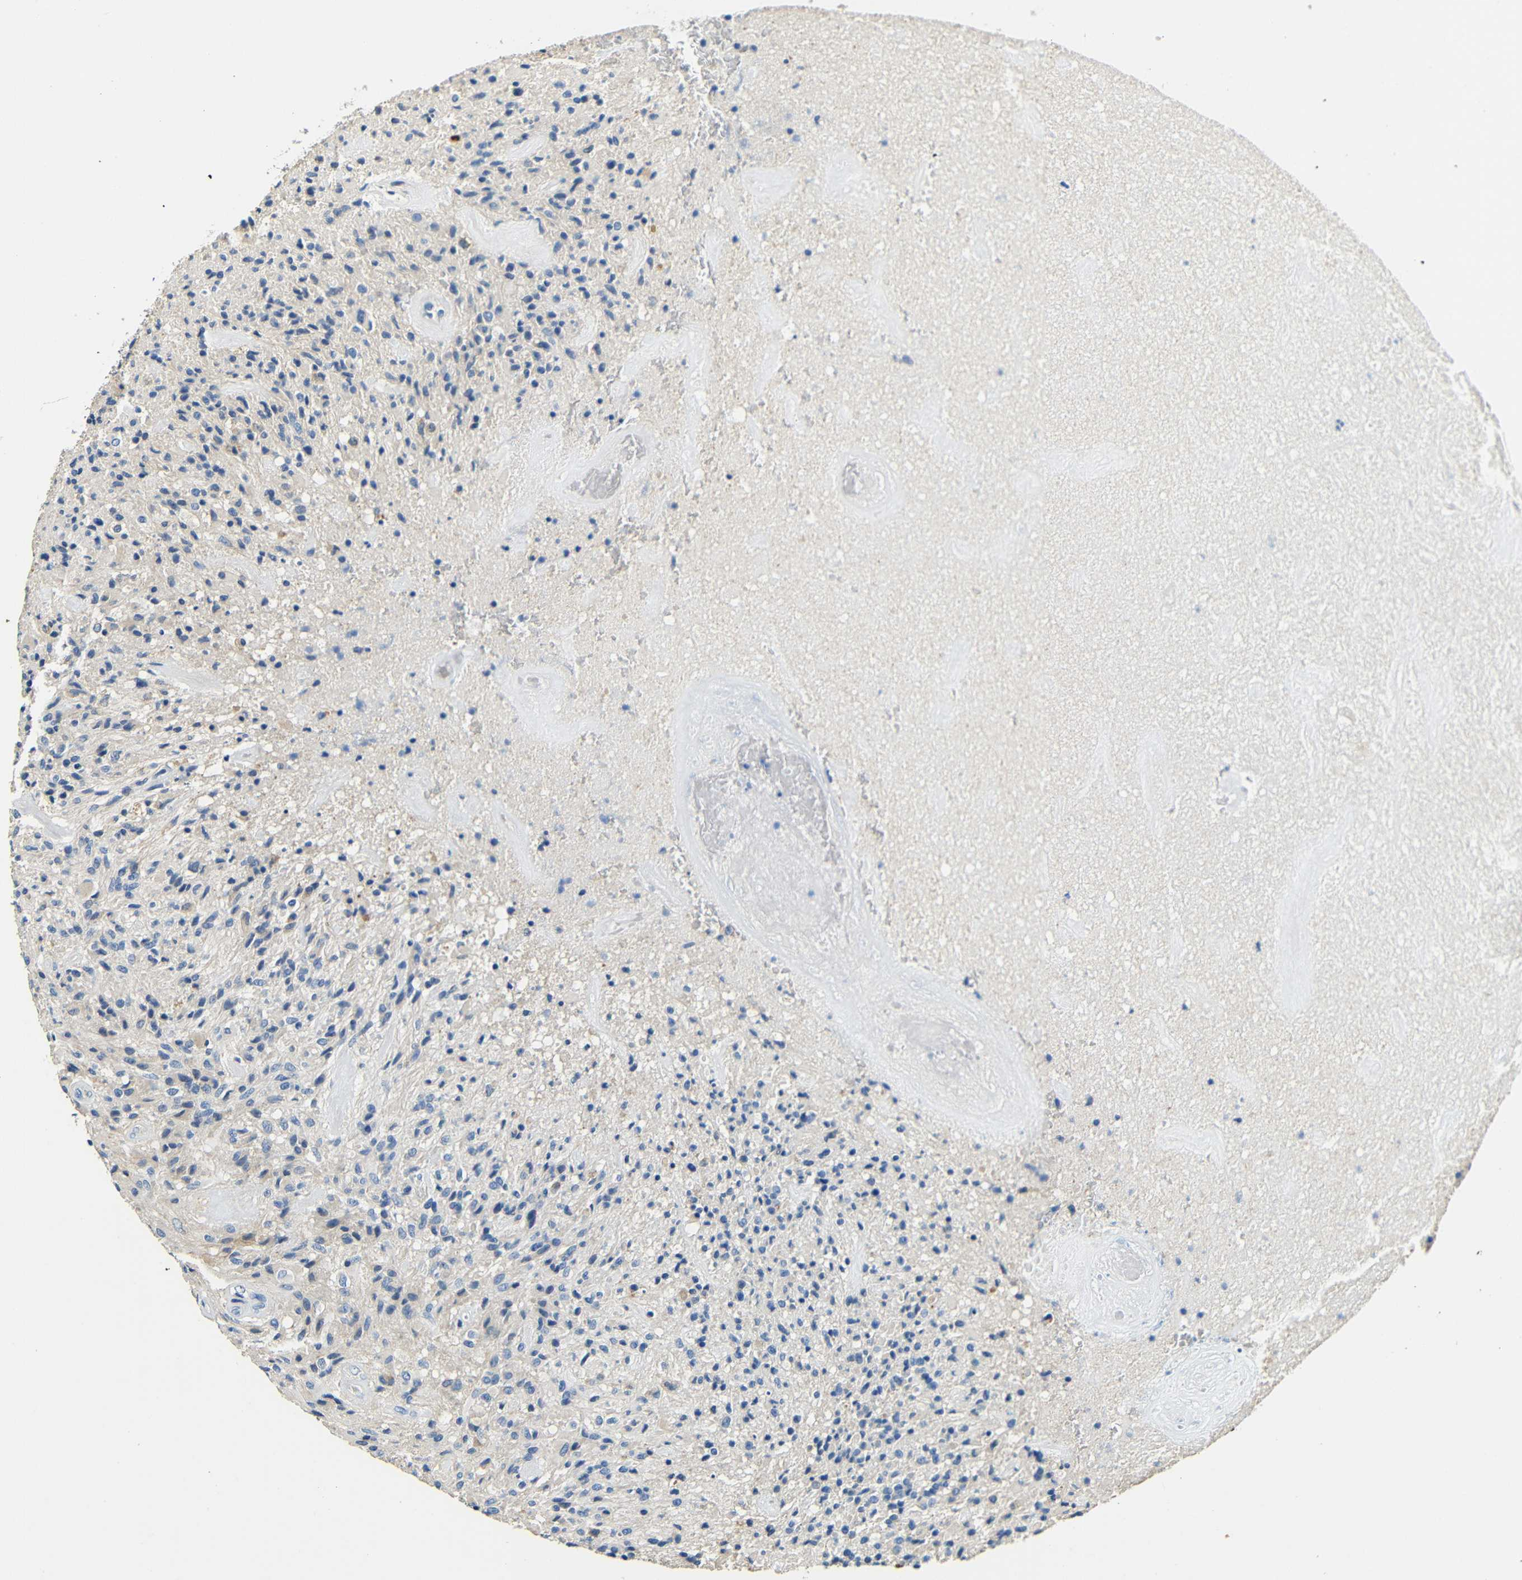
{"staining": {"intensity": "negative", "quantity": "none", "location": "none"}, "tissue": "glioma", "cell_type": "Tumor cells", "image_type": "cancer", "snomed": [{"axis": "morphology", "description": "Glioma, malignant, High grade"}, {"axis": "topography", "description": "Brain"}], "caption": "Glioma stained for a protein using IHC exhibits no staining tumor cells.", "gene": "FMO5", "patient": {"sex": "male", "age": 71}}